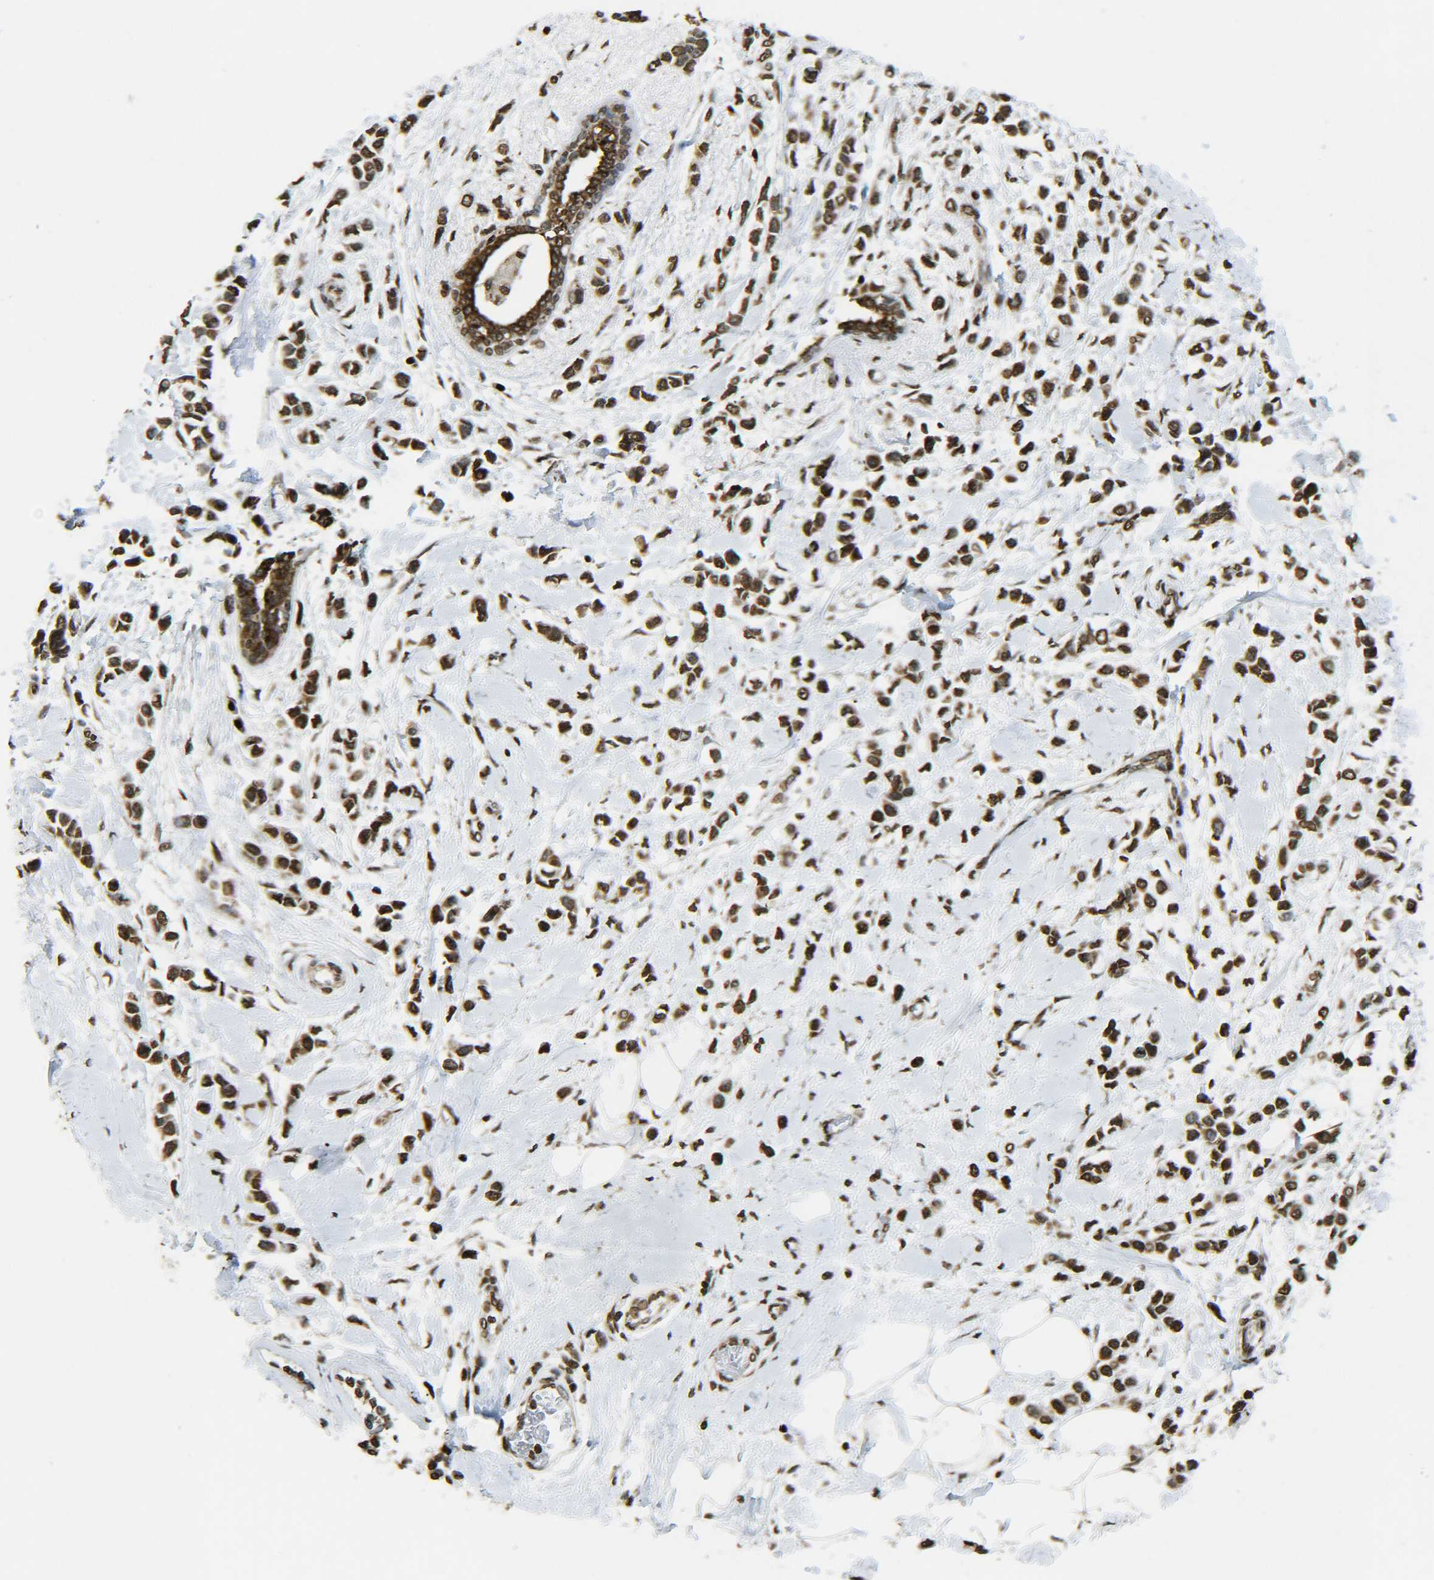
{"staining": {"intensity": "strong", "quantity": ">75%", "location": "nuclear"}, "tissue": "breast cancer", "cell_type": "Tumor cells", "image_type": "cancer", "snomed": [{"axis": "morphology", "description": "Lobular carcinoma"}, {"axis": "topography", "description": "Breast"}], "caption": "Brown immunohistochemical staining in human lobular carcinoma (breast) exhibits strong nuclear staining in approximately >75% of tumor cells.", "gene": "NEUROG2", "patient": {"sex": "female", "age": 51}}